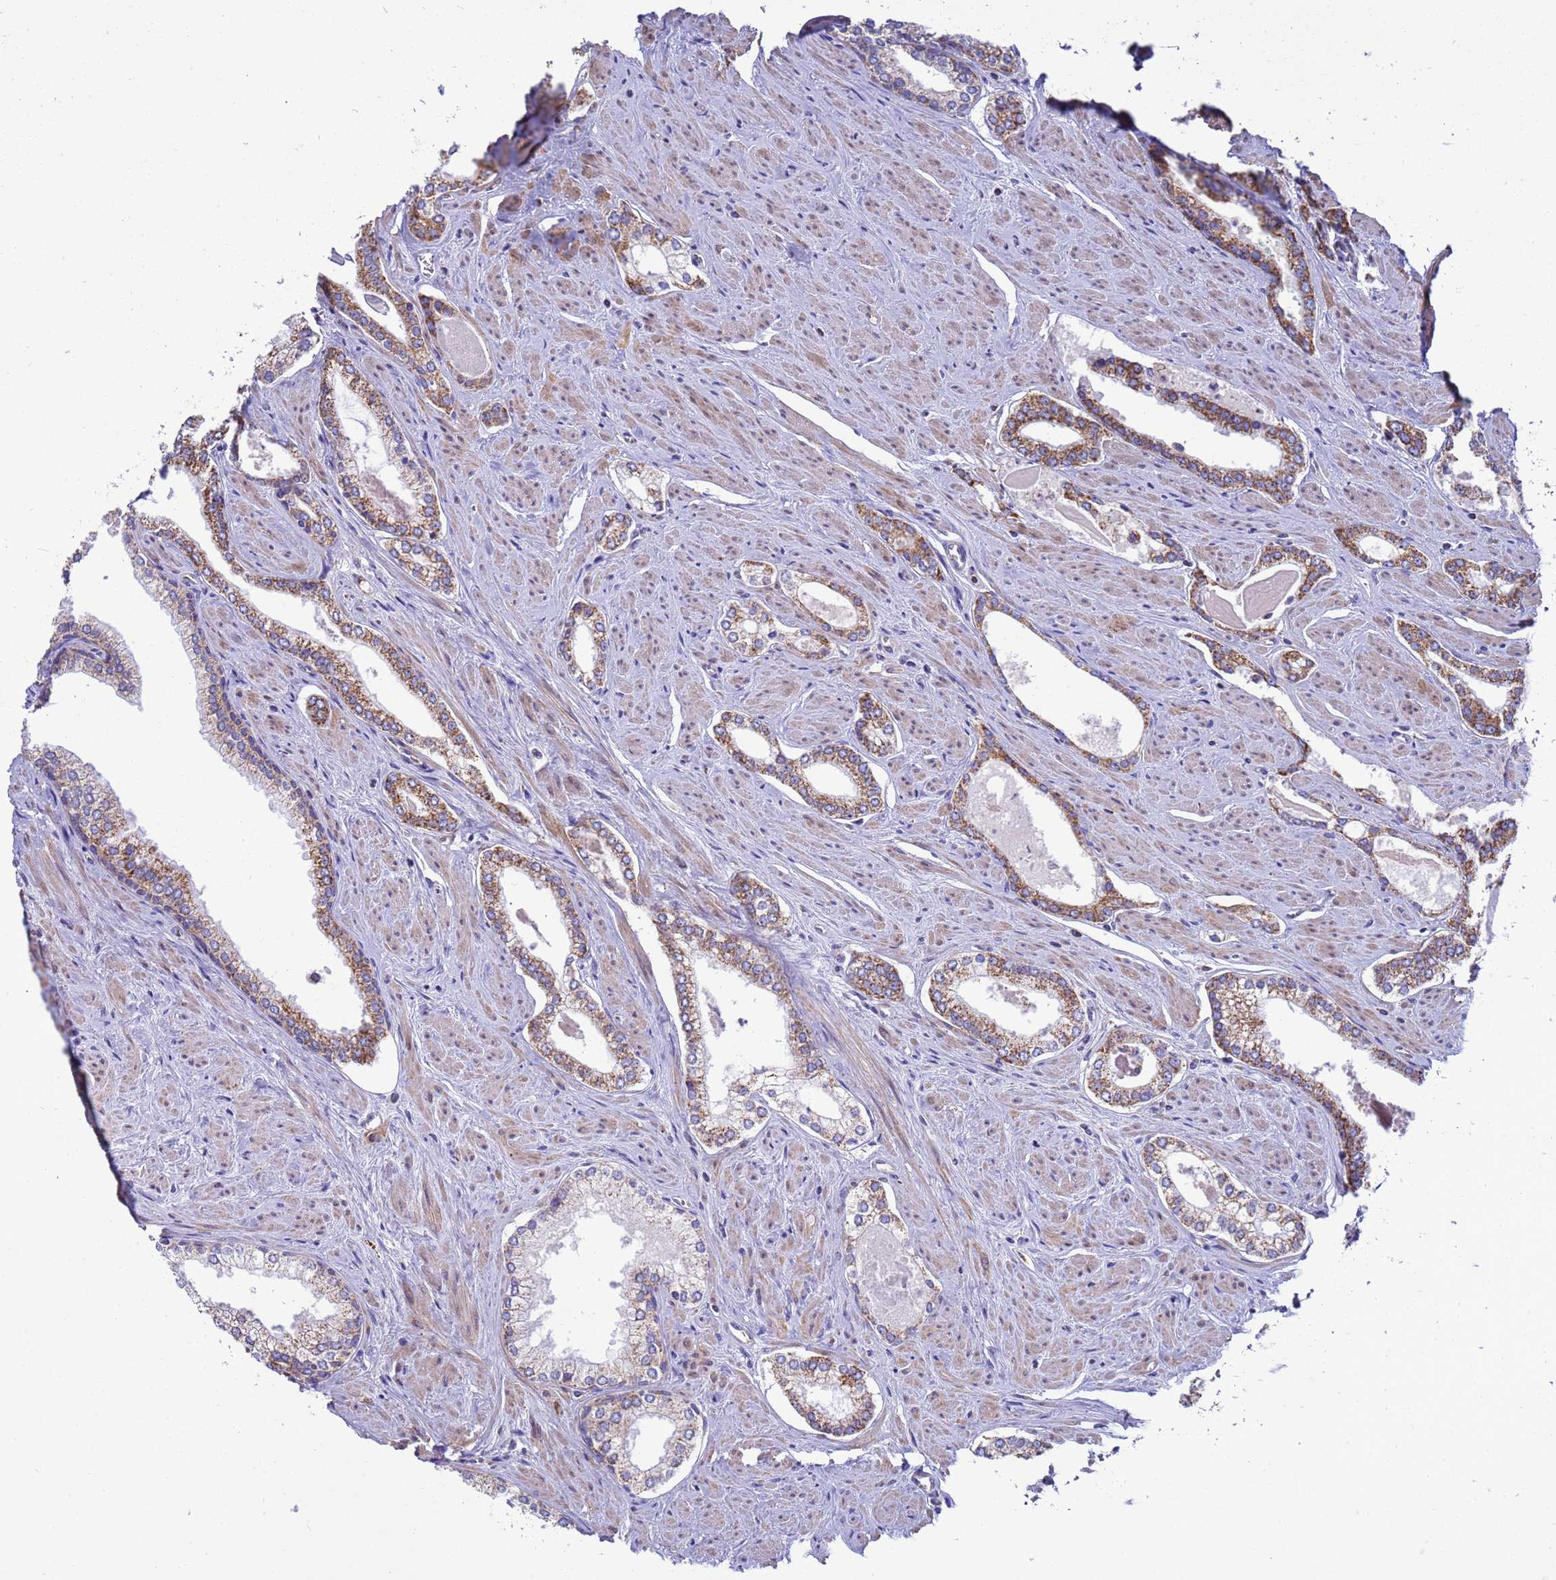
{"staining": {"intensity": "moderate", "quantity": ">75%", "location": "cytoplasmic/membranous"}, "tissue": "prostate cancer", "cell_type": "Tumor cells", "image_type": "cancer", "snomed": [{"axis": "morphology", "description": "Adenocarcinoma, Low grade"}, {"axis": "topography", "description": "Prostate and seminal vesicle, NOS"}], "caption": "Immunohistochemical staining of human prostate cancer (low-grade adenocarcinoma) exhibits medium levels of moderate cytoplasmic/membranous staining in approximately >75% of tumor cells.", "gene": "RNF165", "patient": {"sex": "male", "age": 60}}